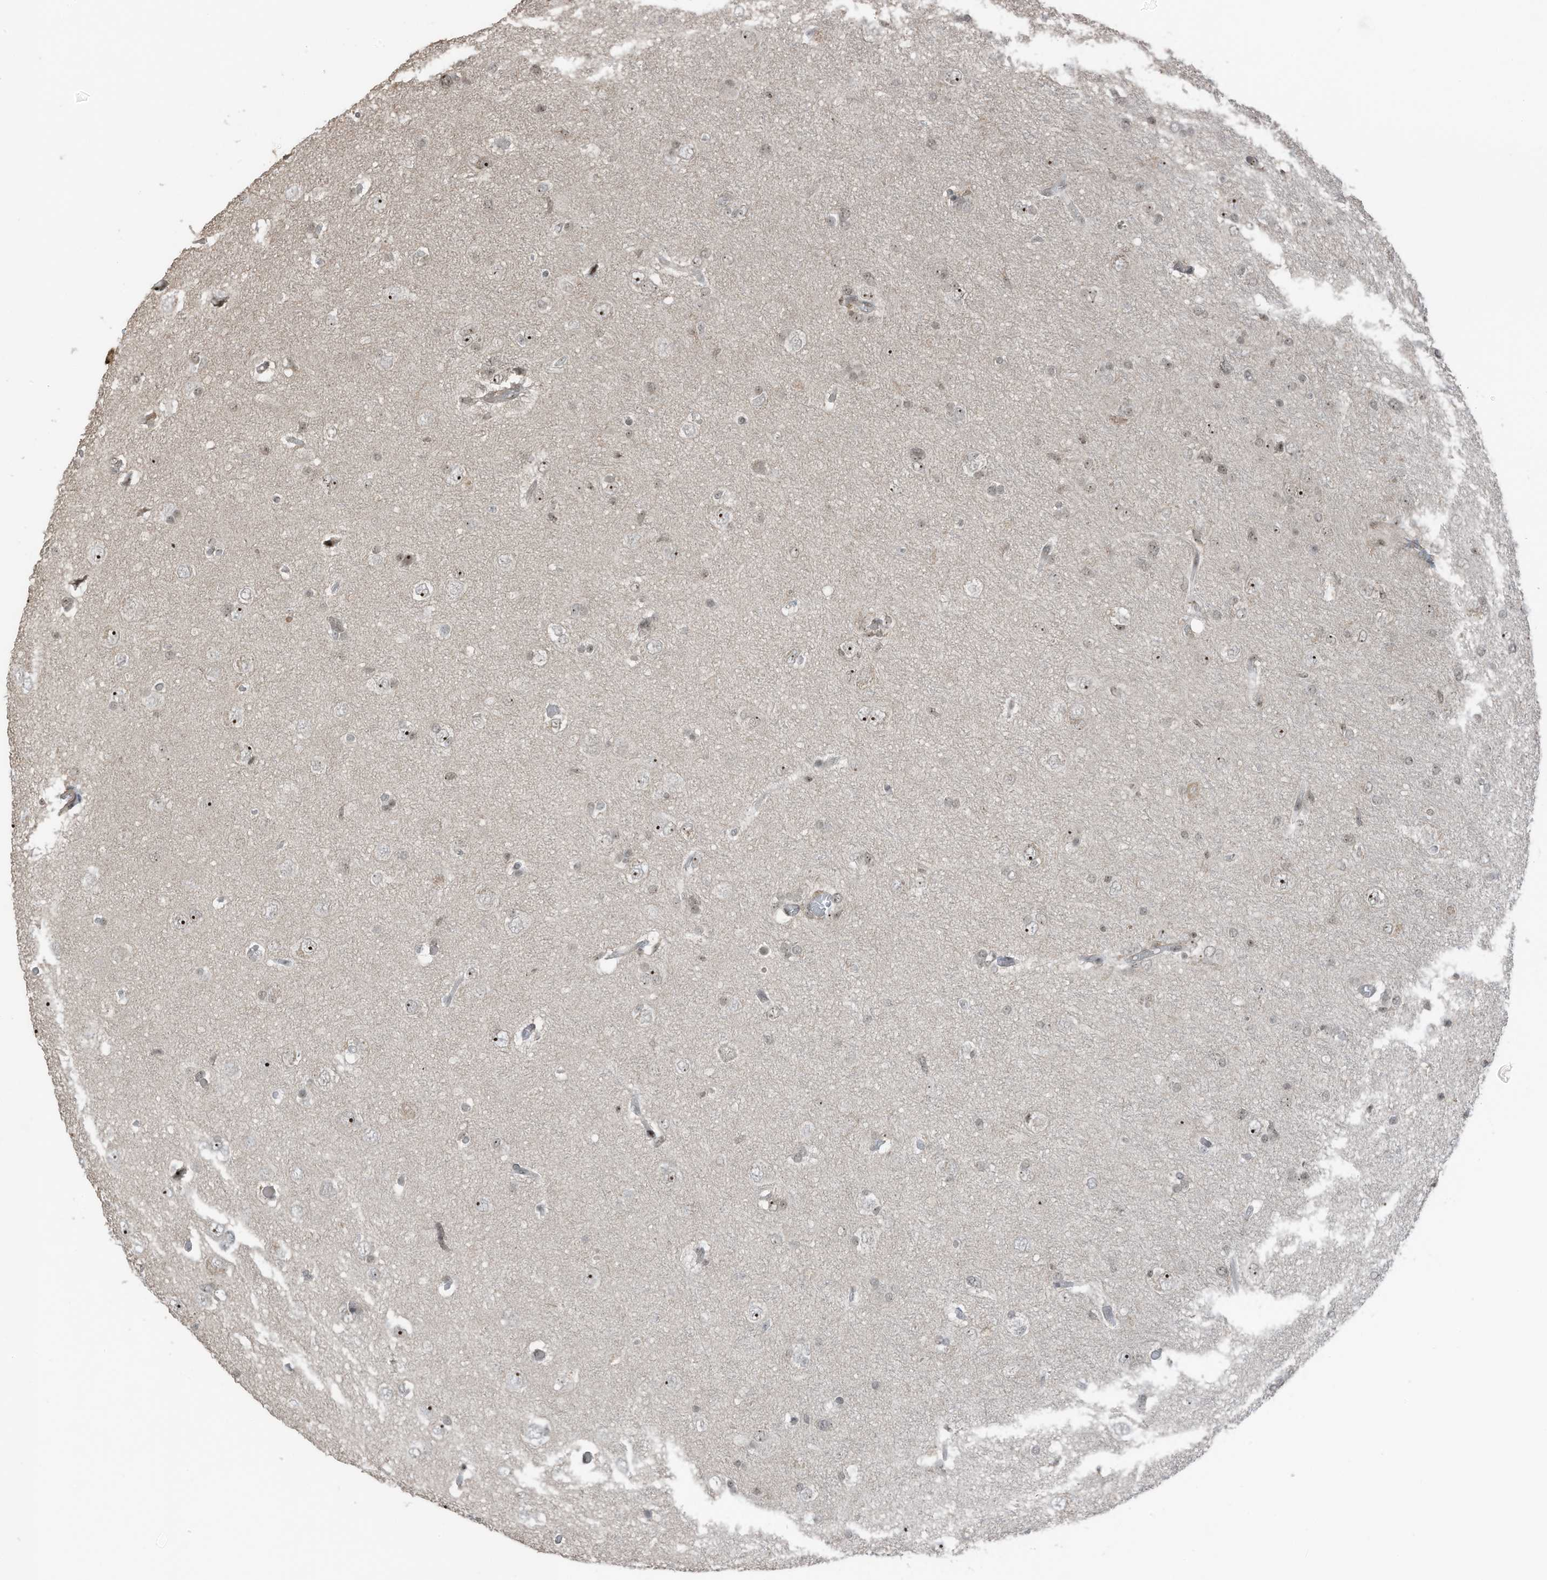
{"staining": {"intensity": "moderate", "quantity": "25%-75%", "location": "nuclear"}, "tissue": "glioma", "cell_type": "Tumor cells", "image_type": "cancer", "snomed": [{"axis": "morphology", "description": "Glioma, malignant, High grade"}, {"axis": "topography", "description": "Brain"}], "caption": "High-power microscopy captured an immunohistochemistry image of malignant high-grade glioma, revealing moderate nuclear staining in about 25%-75% of tumor cells.", "gene": "UTP3", "patient": {"sex": "female", "age": 59}}